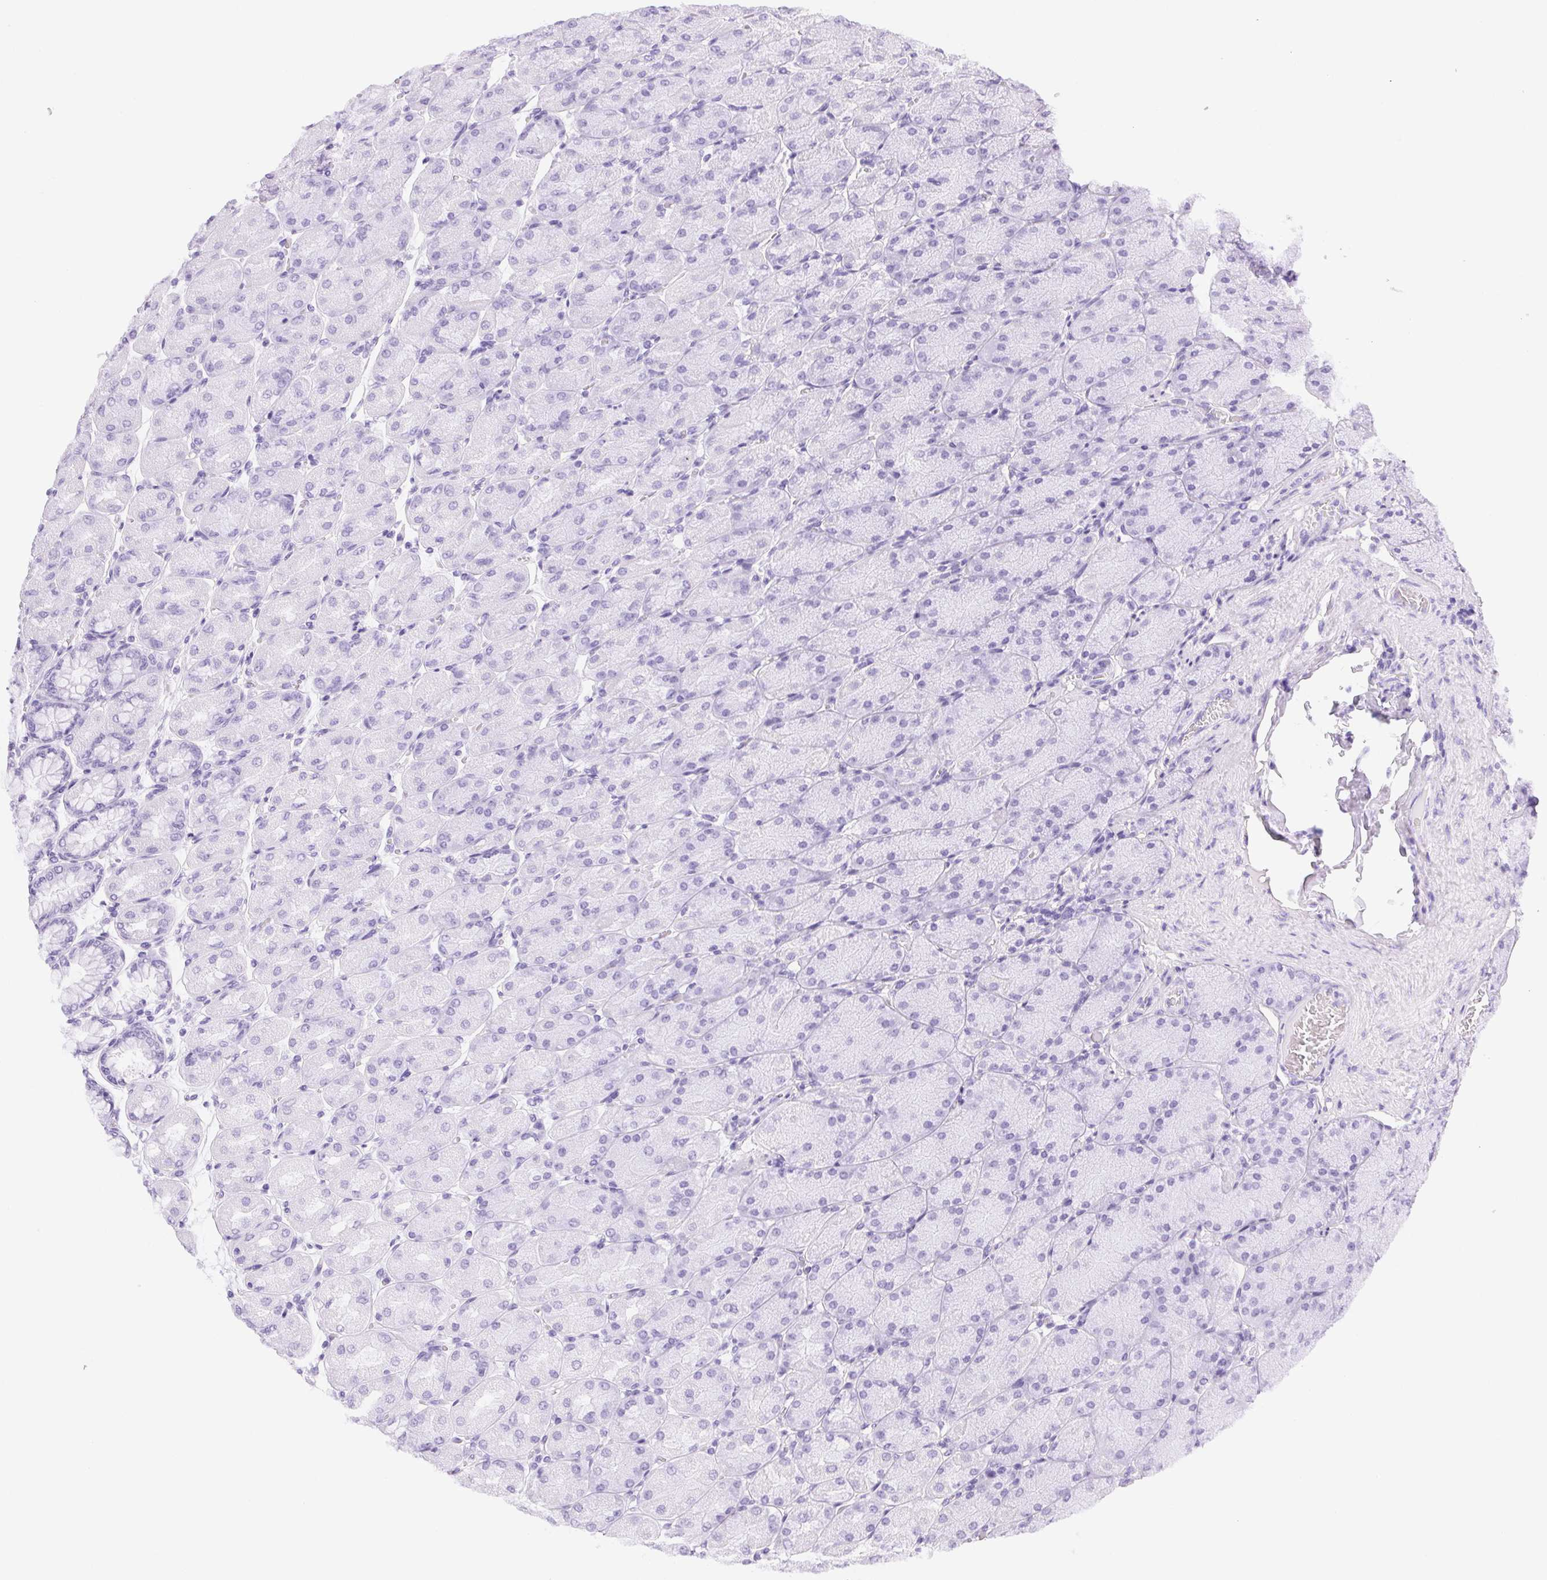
{"staining": {"intensity": "negative", "quantity": "none", "location": "none"}, "tissue": "stomach", "cell_type": "Glandular cells", "image_type": "normal", "snomed": [{"axis": "morphology", "description": "Normal tissue, NOS"}, {"axis": "topography", "description": "Stomach, upper"}], "caption": "Unremarkable stomach was stained to show a protein in brown. There is no significant expression in glandular cells.", "gene": "FGA", "patient": {"sex": "female", "age": 56}}